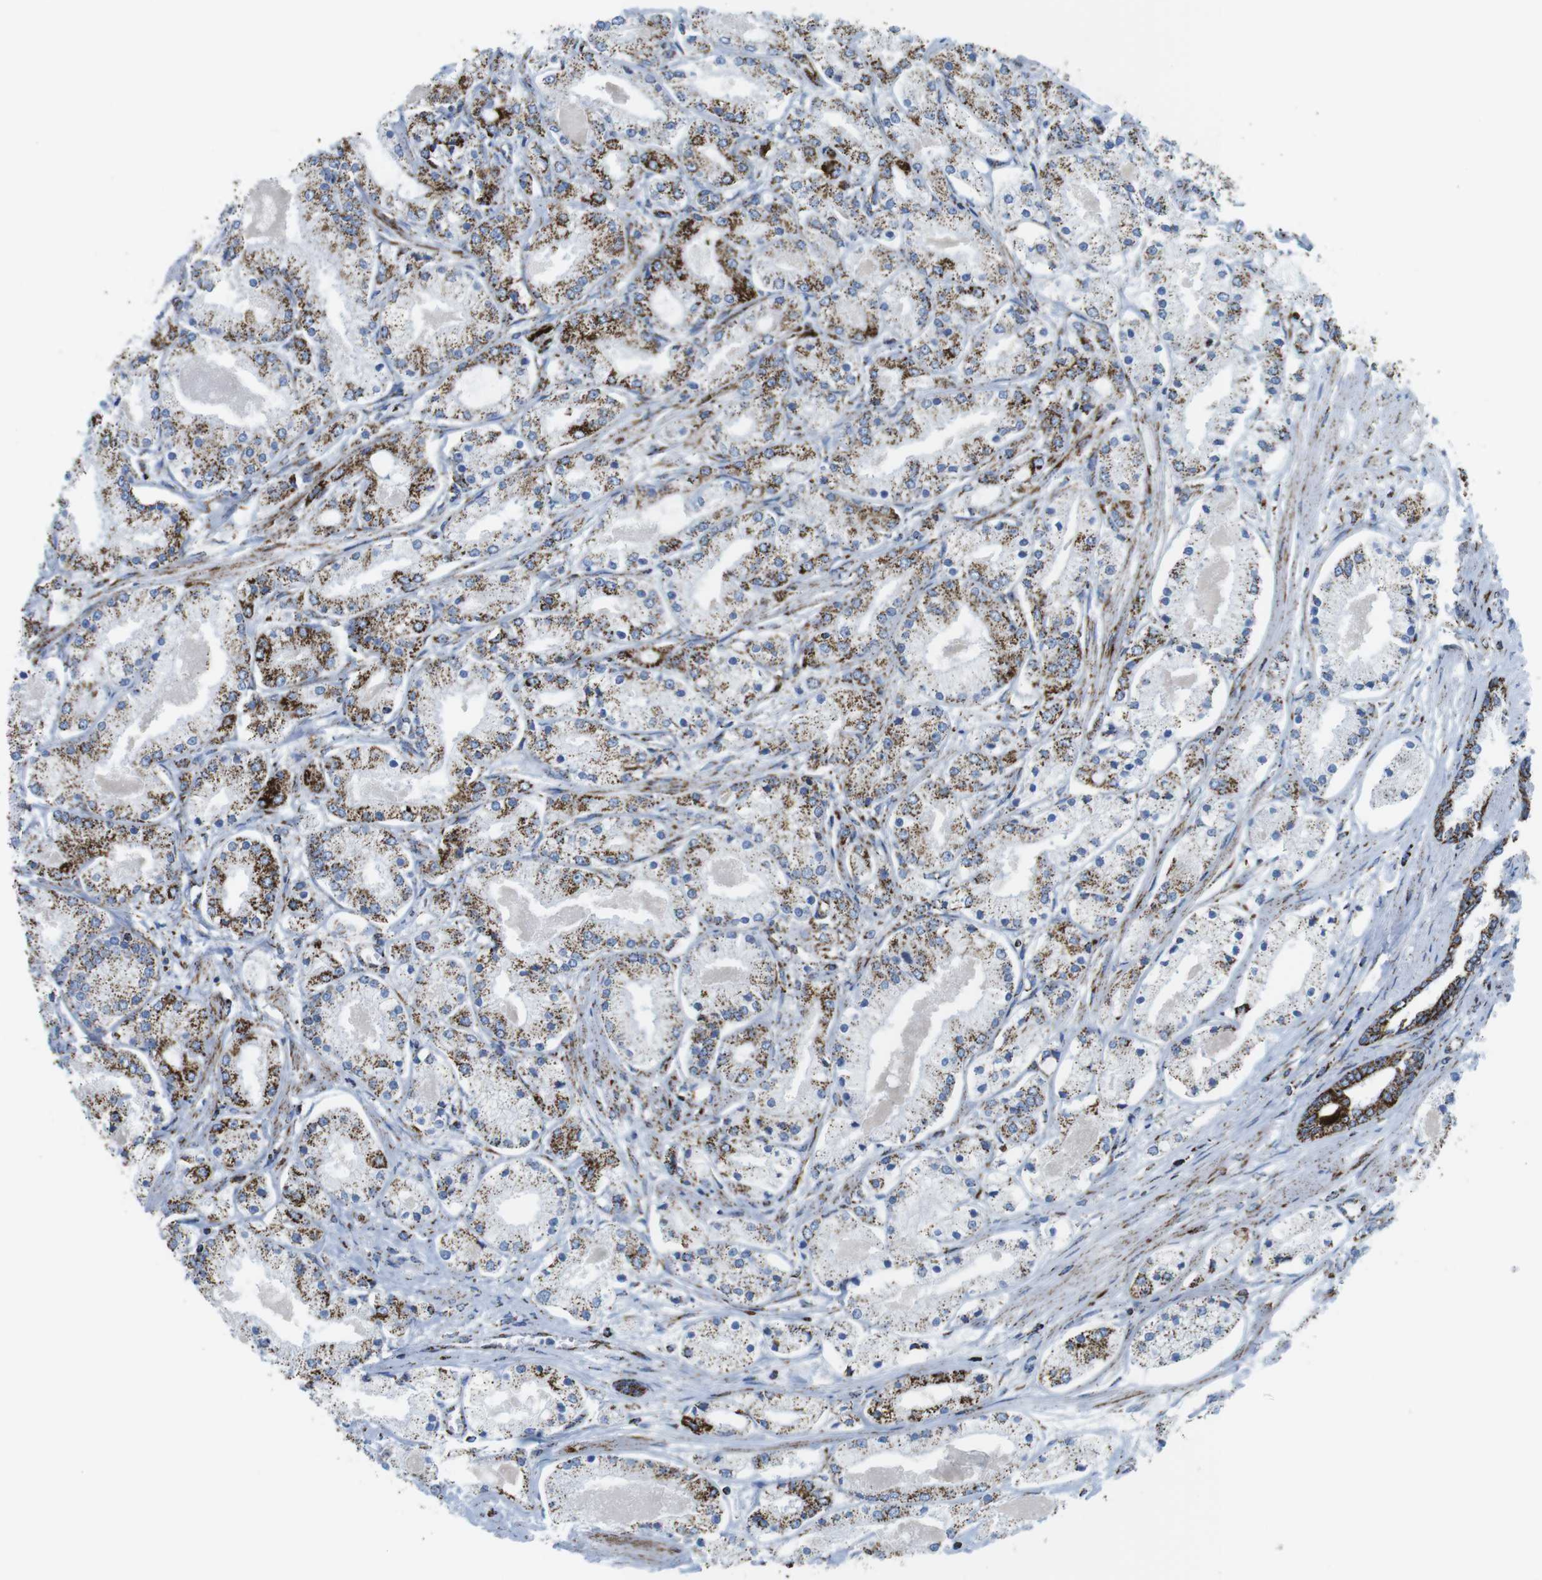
{"staining": {"intensity": "moderate", "quantity": ">75%", "location": "cytoplasmic/membranous"}, "tissue": "prostate cancer", "cell_type": "Tumor cells", "image_type": "cancer", "snomed": [{"axis": "morphology", "description": "Adenocarcinoma, High grade"}, {"axis": "topography", "description": "Prostate"}], "caption": "A medium amount of moderate cytoplasmic/membranous expression is seen in about >75% of tumor cells in adenocarcinoma (high-grade) (prostate) tissue. (DAB = brown stain, brightfield microscopy at high magnification).", "gene": "ATP5PO", "patient": {"sex": "male", "age": 66}}